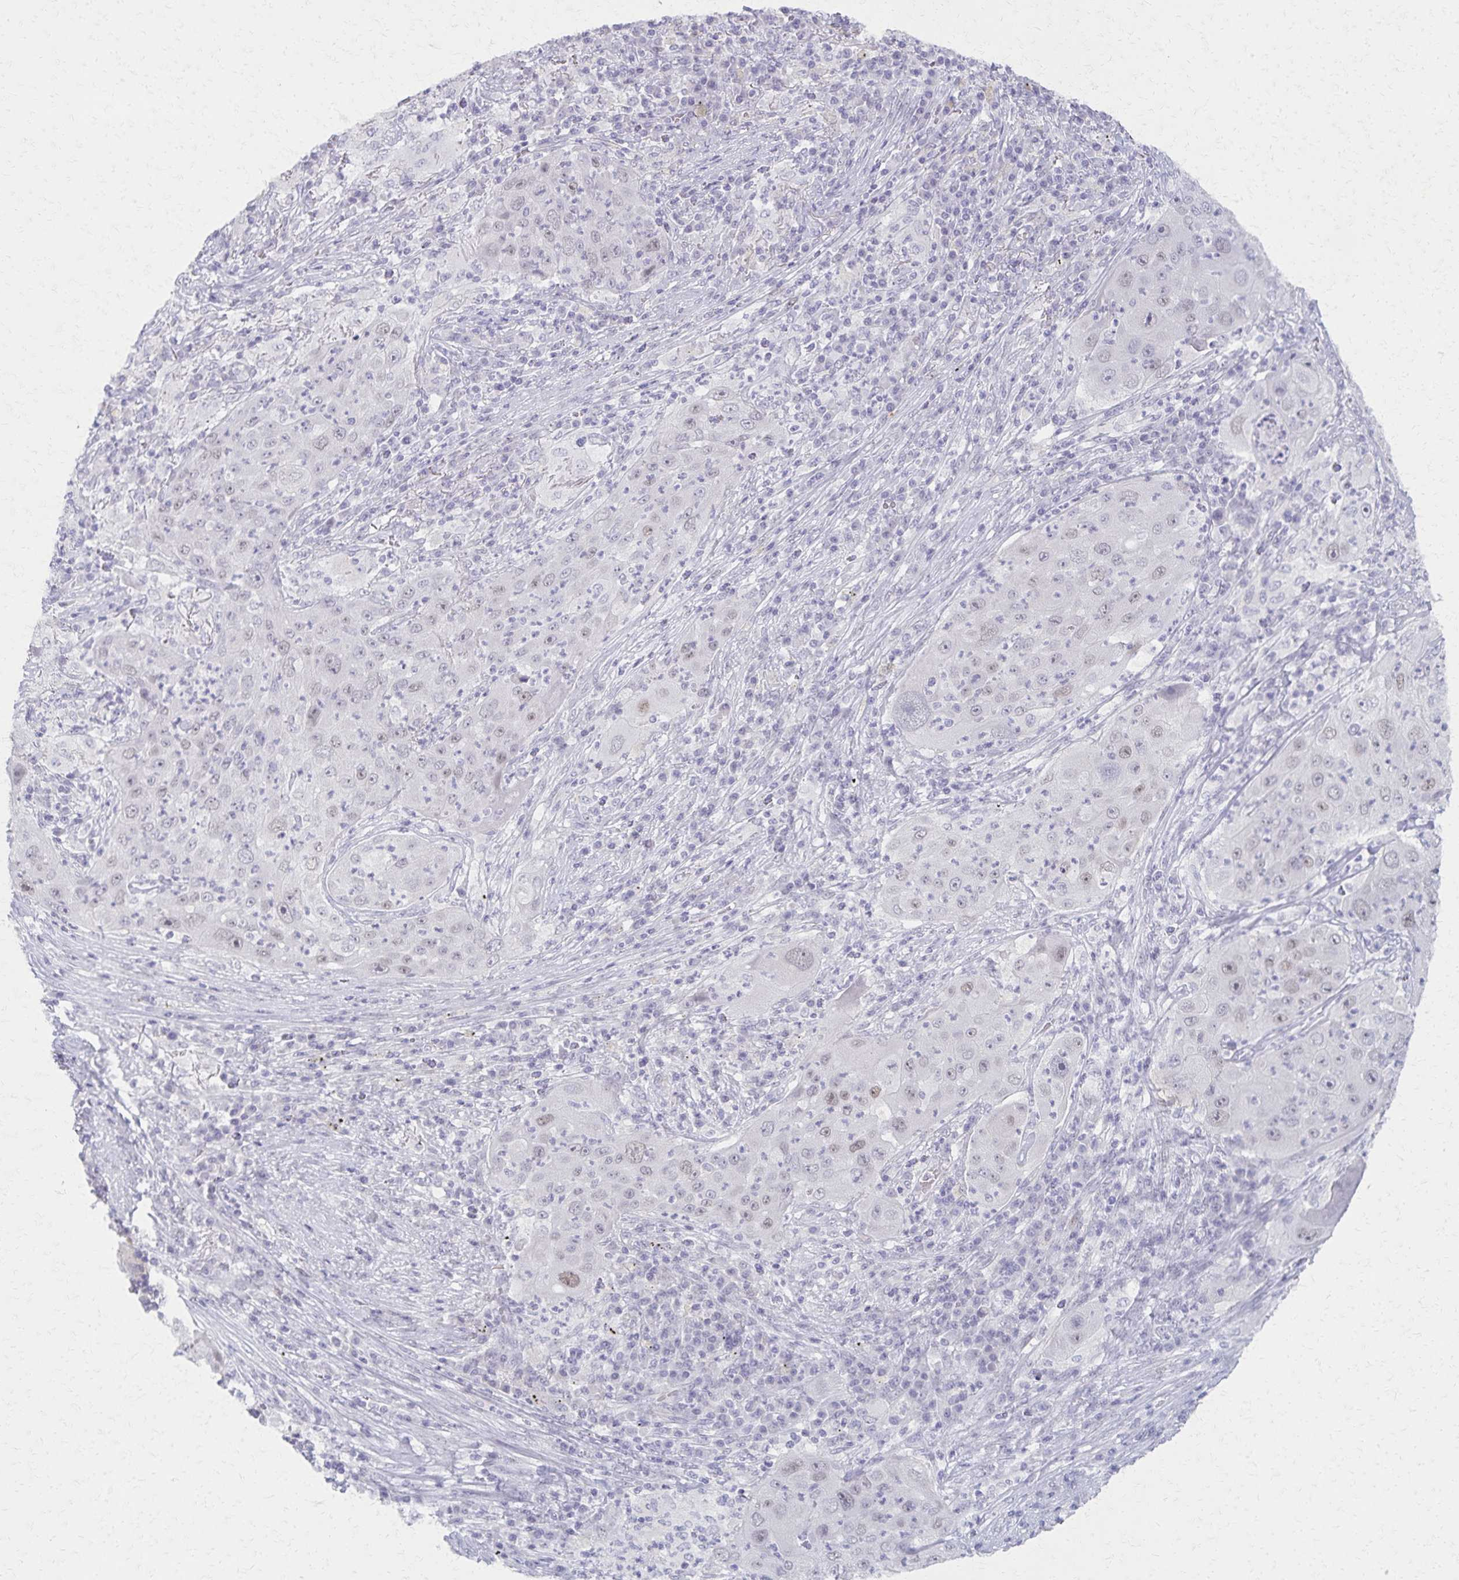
{"staining": {"intensity": "weak", "quantity": "<25%", "location": "nuclear"}, "tissue": "lung cancer", "cell_type": "Tumor cells", "image_type": "cancer", "snomed": [{"axis": "morphology", "description": "Squamous cell carcinoma, NOS"}, {"axis": "topography", "description": "Lung"}], "caption": "DAB immunohistochemical staining of human squamous cell carcinoma (lung) displays no significant expression in tumor cells.", "gene": "MORC4", "patient": {"sex": "female", "age": 59}}